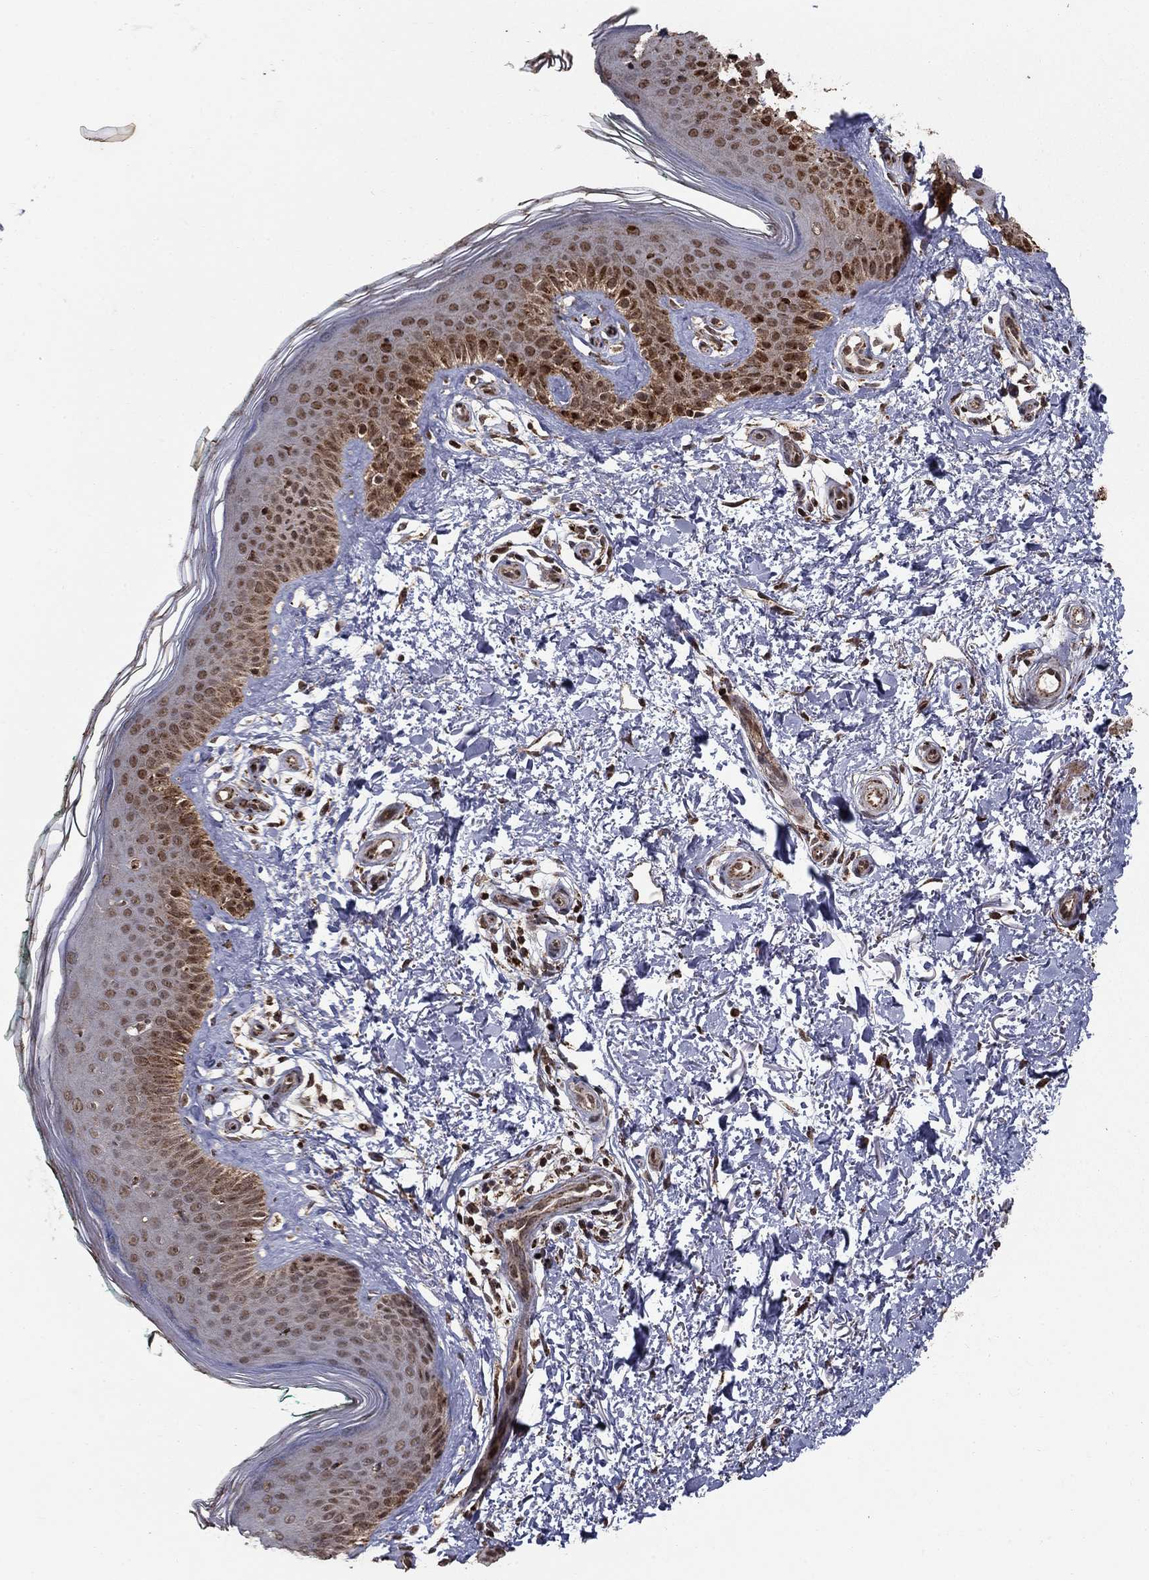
{"staining": {"intensity": "negative", "quantity": "none", "location": "none"}, "tissue": "skin", "cell_type": "Fibroblasts", "image_type": "normal", "snomed": [{"axis": "morphology", "description": "Normal tissue, NOS"}, {"axis": "morphology", "description": "Inflammation, NOS"}, {"axis": "morphology", "description": "Fibrosis, NOS"}, {"axis": "topography", "description": "Skin"}], "caption": "A micrograph of skin stained for a protein demonstrates no brown staining in fibroblasts.", "gene": "ACOT13", "patient": {"sex": "male", "age": 71}}